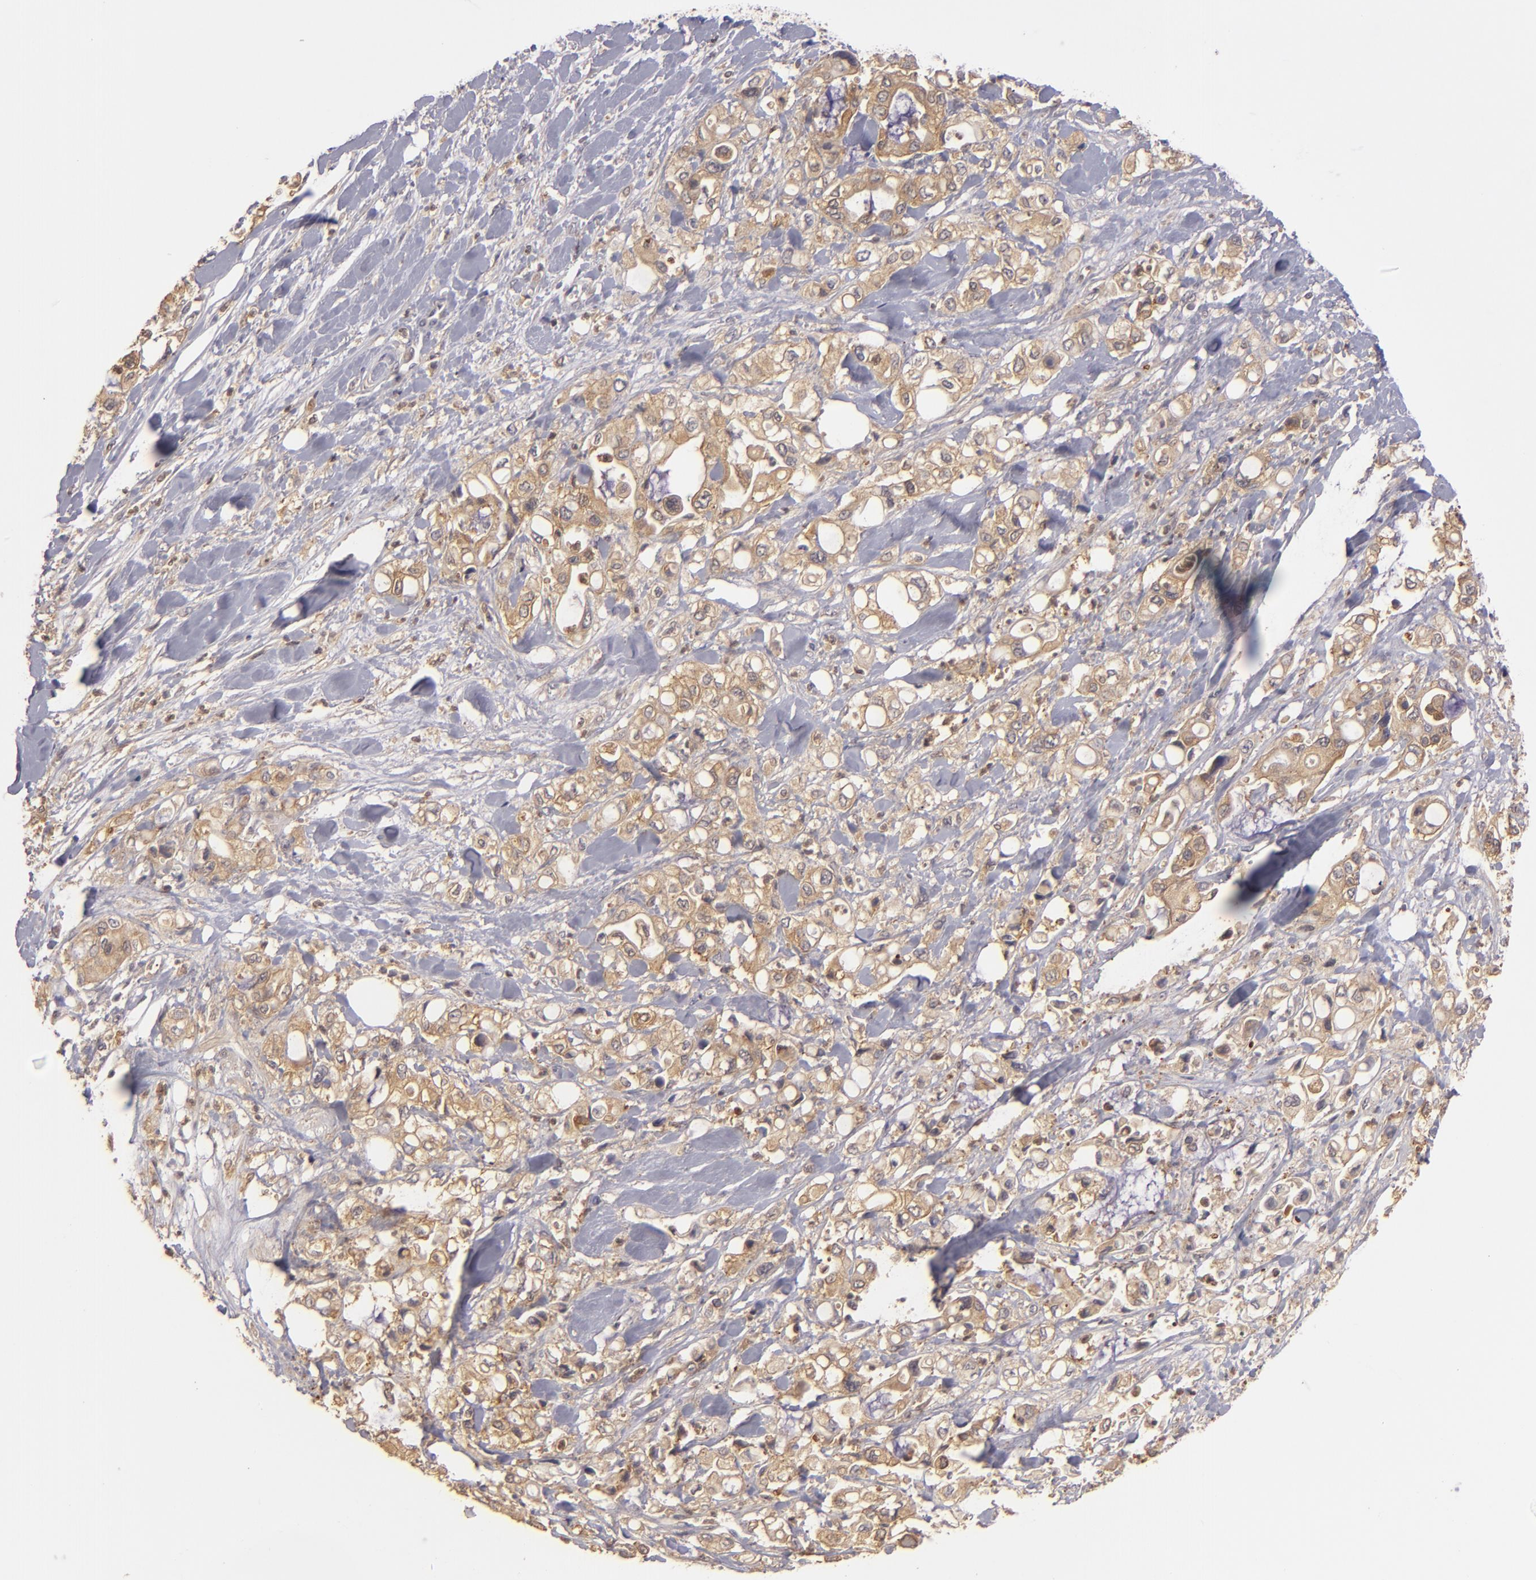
{"staining": {"intensity": "strong", "quantity": ">75%", "location": "cytoplasmic/membranous"}, "tissue": "pancreatic cancer", "cell_type": "Tumor cells", "image_type": "cancer", "snomed": [{"axis": "morphology", "description": "Adenocarcinoma, NOS"}, {"axis": "topography", "description": "Pancreas"}], "caption": "IHC (DAB (3,3'-diaminobenzidine)) staining of pancreatic adenocarcinoma exhibits strong cytoplasmic/membranous protein positivity in about >75% of tumor cells.", "gene": "PRKCD", "patient": {"sex": "male", "age": 70}}